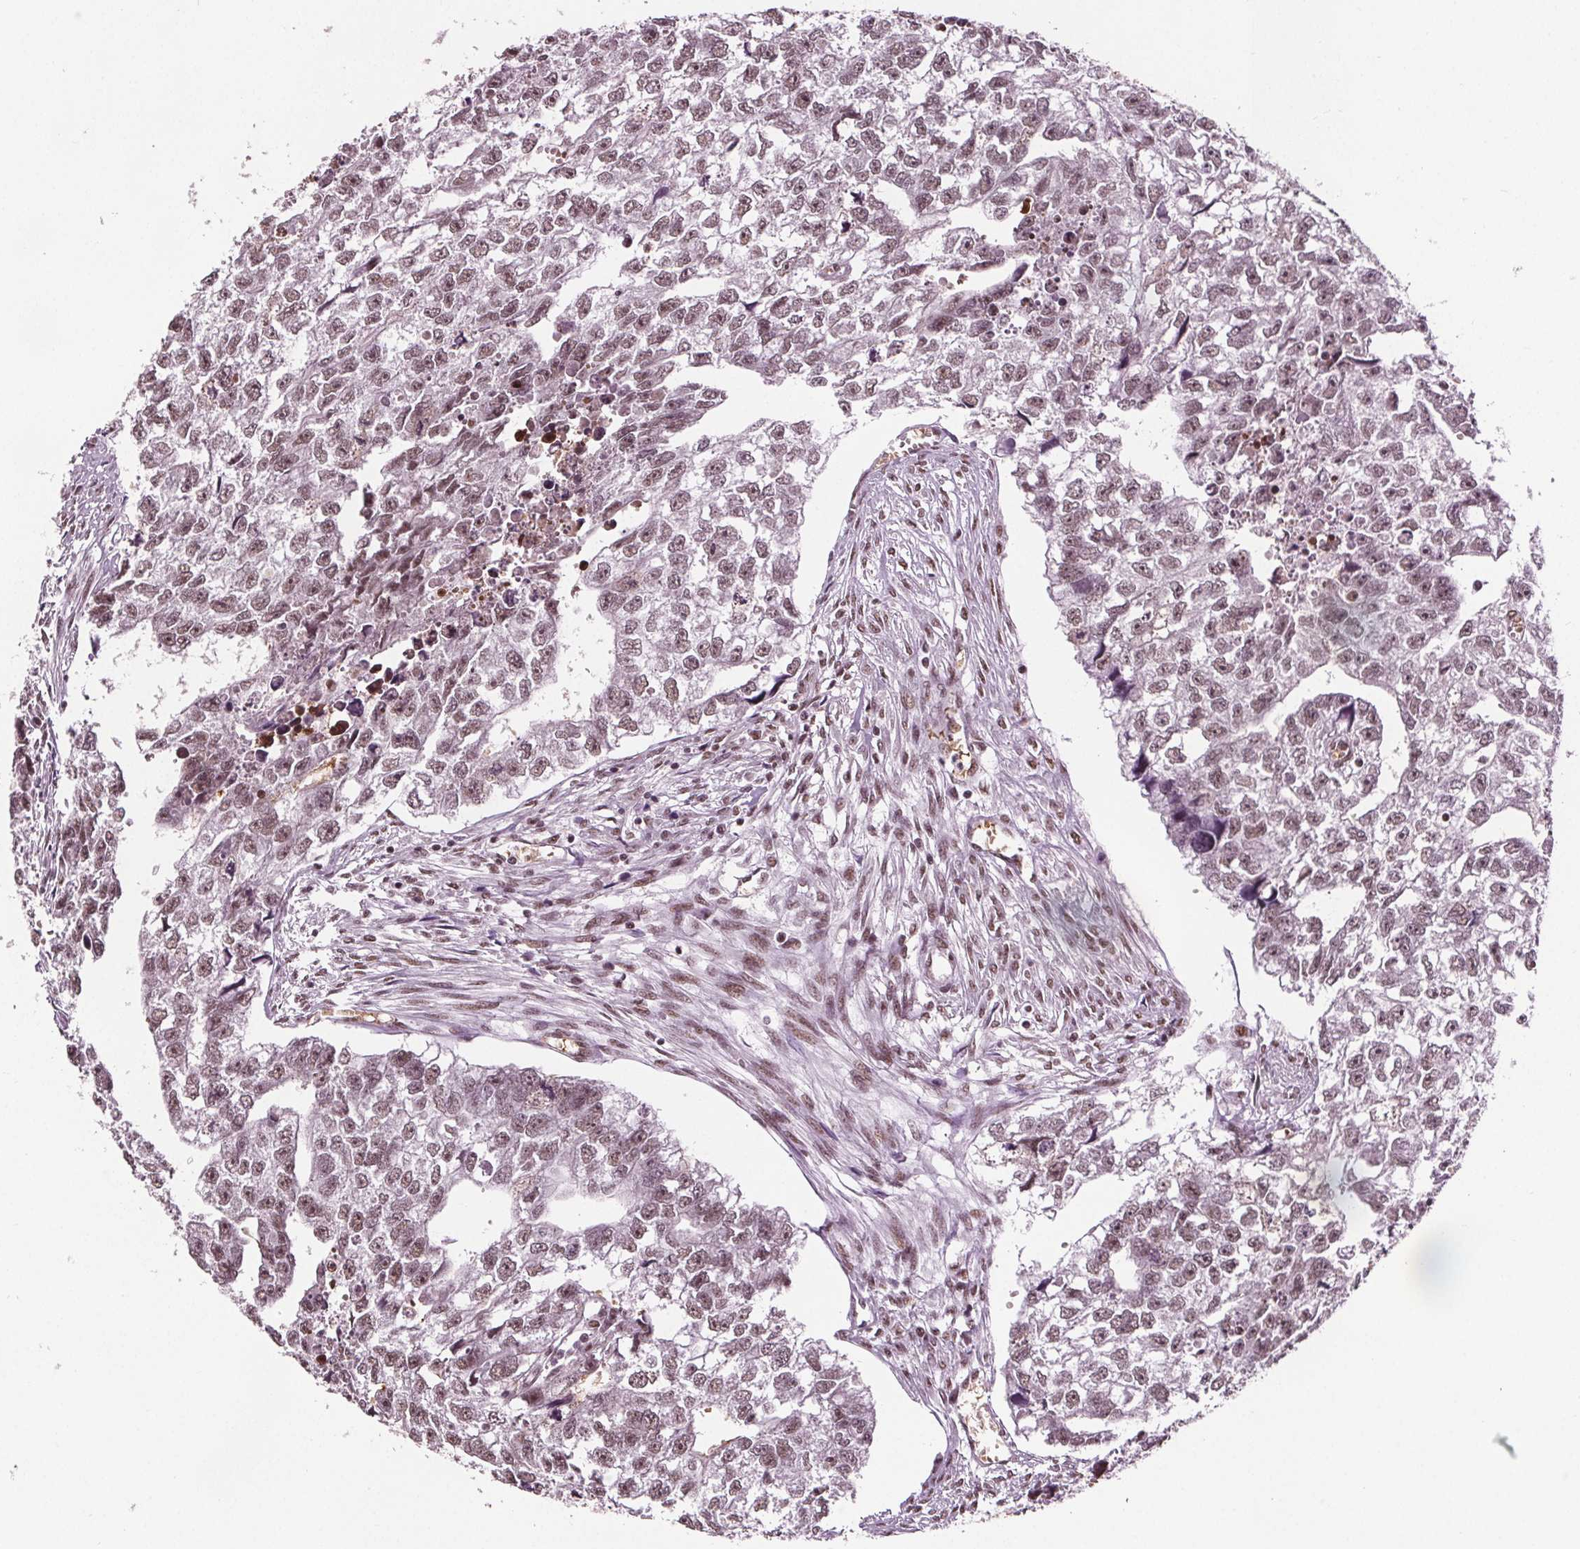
{"staining": {"intensity": "moderate", "quantity": ">75%", "location": "nuclear"}, "tissue": "testis cancer", "cell_type": "Tumor cells", "image_type": "cancer", "snomed": [{"axis": "morphology", "description": "Carcinoma, Embryonal, NOS"}, {"axis": "morphology", "description": "Teratoma, malignant, NOS"}, {"axis": "topography", "description": "Testis"}], "caption": "Immunohistochemistry (IHC) staining of testis embryonal carcinoma, which demonstrates medium levels of moderate nuclear staining in about >75% of tumor cells indicating moderate nuclear protein staining. The staining was performed using DAB (brown) for protein detection and nuclei were counterstained in hematoxylin (blue).", "gene": "IWS1", "patient": {"sex": "male", "age": 44}}